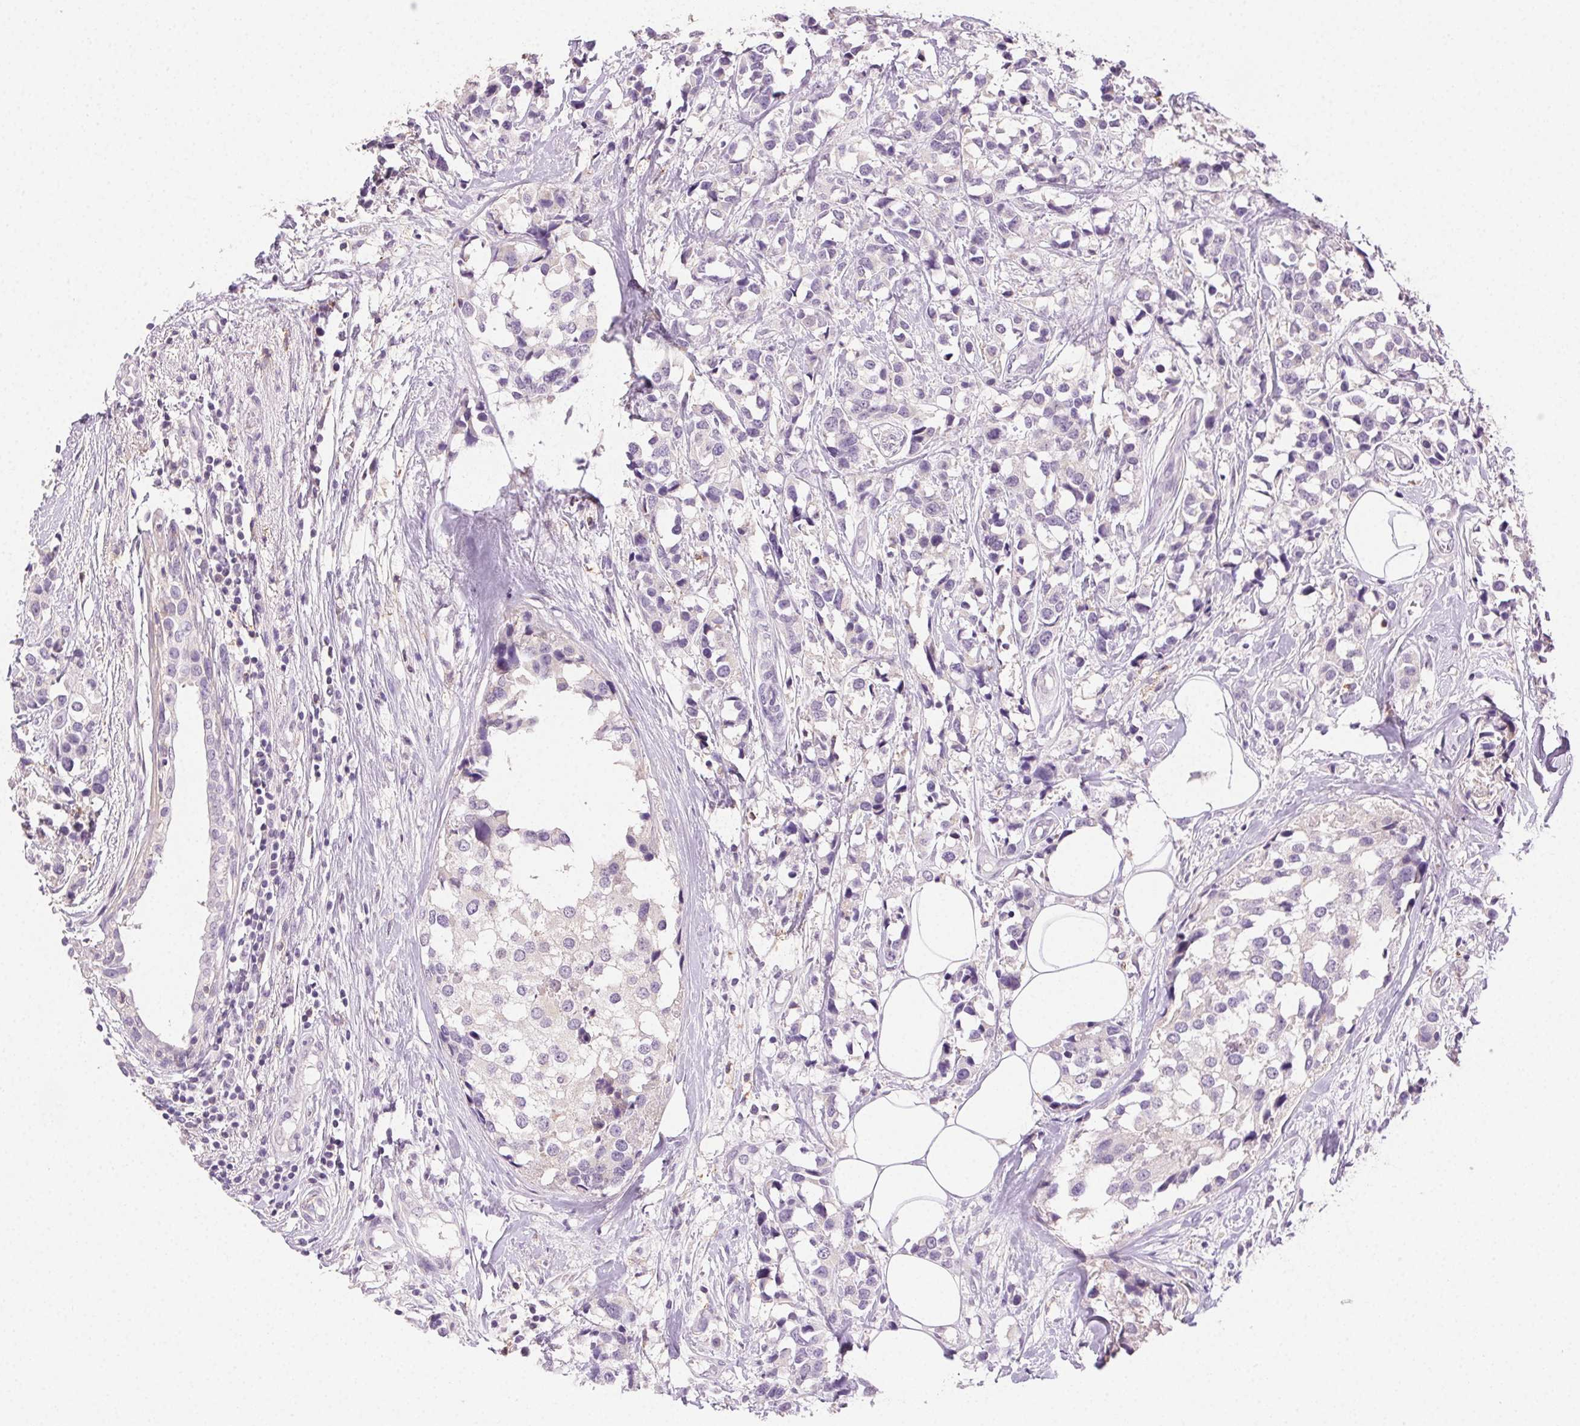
{"staining": {"intensity": "negative", "quantity": "none", "location": "none"}, "tissue": "breast cancer", "cell_type": "Tumor cells", "image_type": "cancer", "snomed": [{"axis": "morphology", "description": "Lobular carcinoma"}, {"axis": "topography", "description": "Breast"}], "caption": "This is an immunohistochemistry histopathology image of breast cancer (lobular carcinoma). There is no staining in tumor cells.", "gene": "AKAP5", "patient": {"sex": "female", "age": 59}}